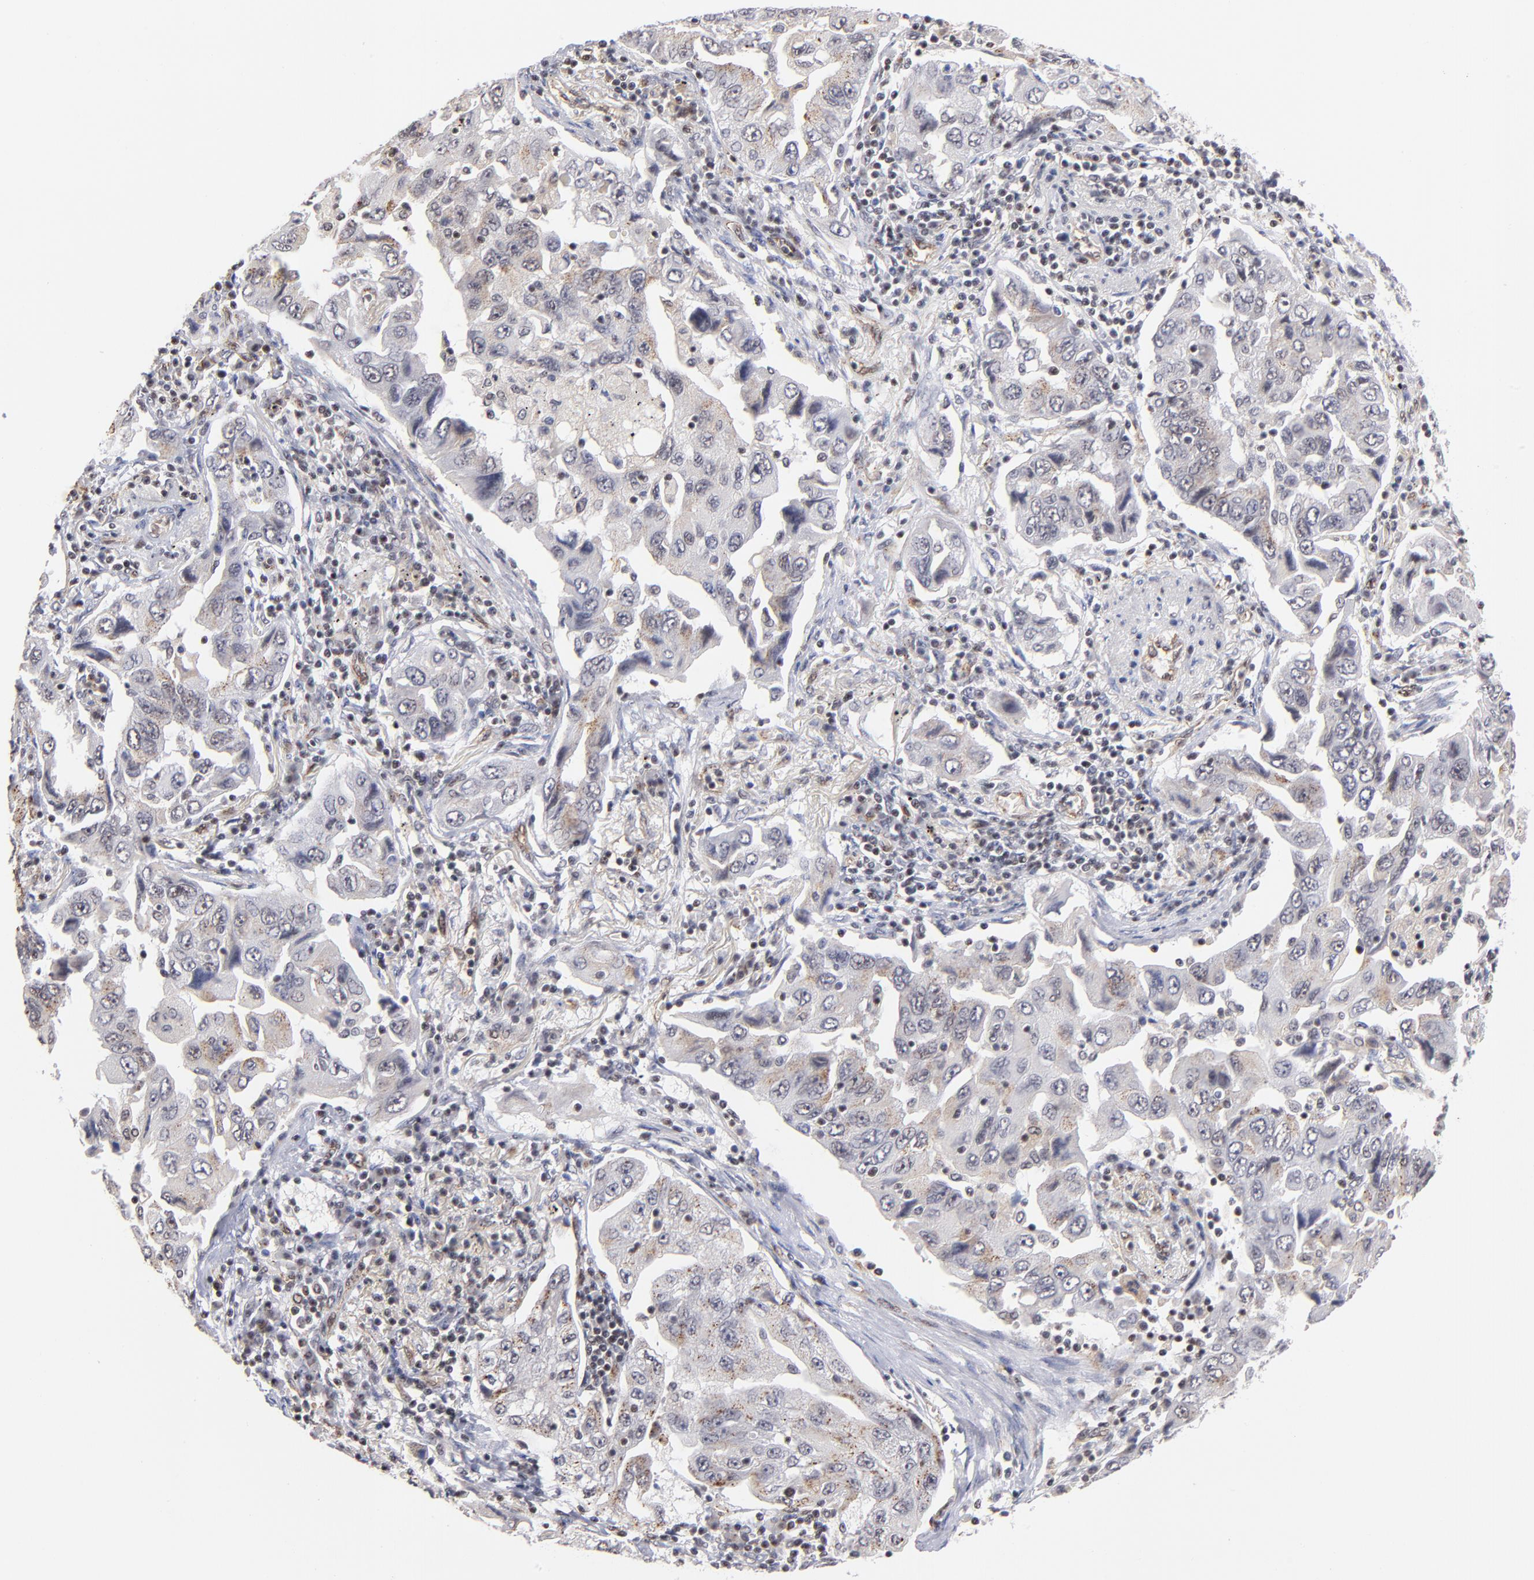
{"staining": {"intensity": "weak", "quantity": "<25%", "location": "cytoplasmic/membranous"}, "tissue": "lung cancer", "cell_type": "Tumor cells", "image_type": "cancer", "snomed": [{"axis": "morphology", "description": "Adenocarcinoma, NOS"}, {"axis": "topography", "description": "Lung"}], "caption": "This is a image of immunohistochemistry staining of lung cancer (adenocarcinoma), which shows no positivity in tumor cells.", "gene": "GABPA", "patient": {"sex": "female", "age": 65}}